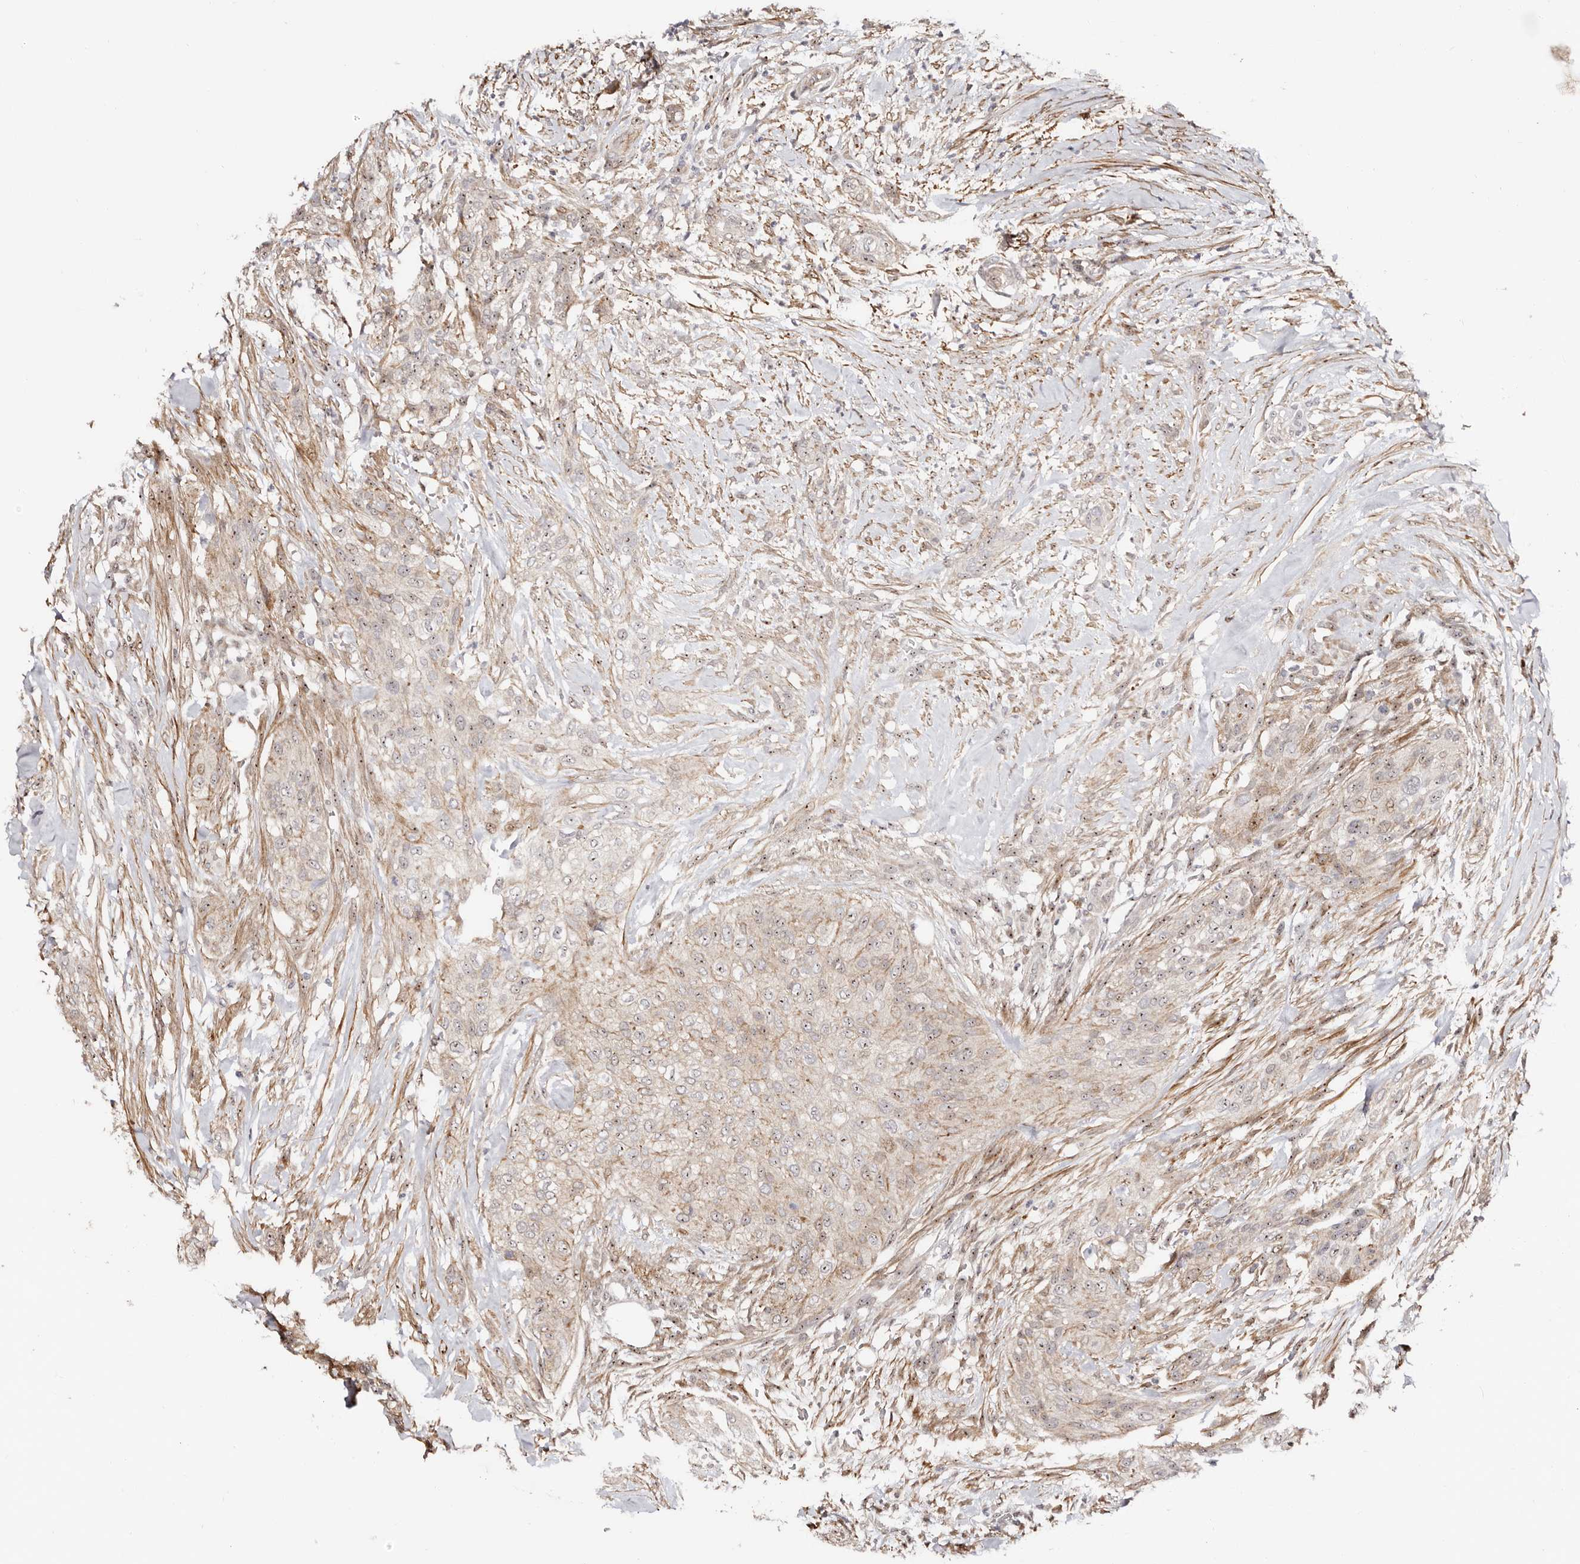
{"staining": {"intensity": "weak", "quantity": "25%-75%", "location": "cytoplasmic/membranous,nuclear"}, "tissue": "urothelial cancer", "cell_type": "Tumor cells", "image_type": "cancer", "snomed": [{"axis": "morphology", "description": "Urothelial carcinoma, High grade"}, {"axis": "topography", "description": "Urinary bladder"}], "caption": "Urothelial cancer was stained to show a protein in brown. There is low levels of weak cytoplasmic/membranous and nuclear positivity in about 25%-75% of tumor cells. (brown staining indicates protein expression, while blue staining denotes nuclei).", "gene": "ODF2L", "patient": {"sex": "male", "age": 35}}